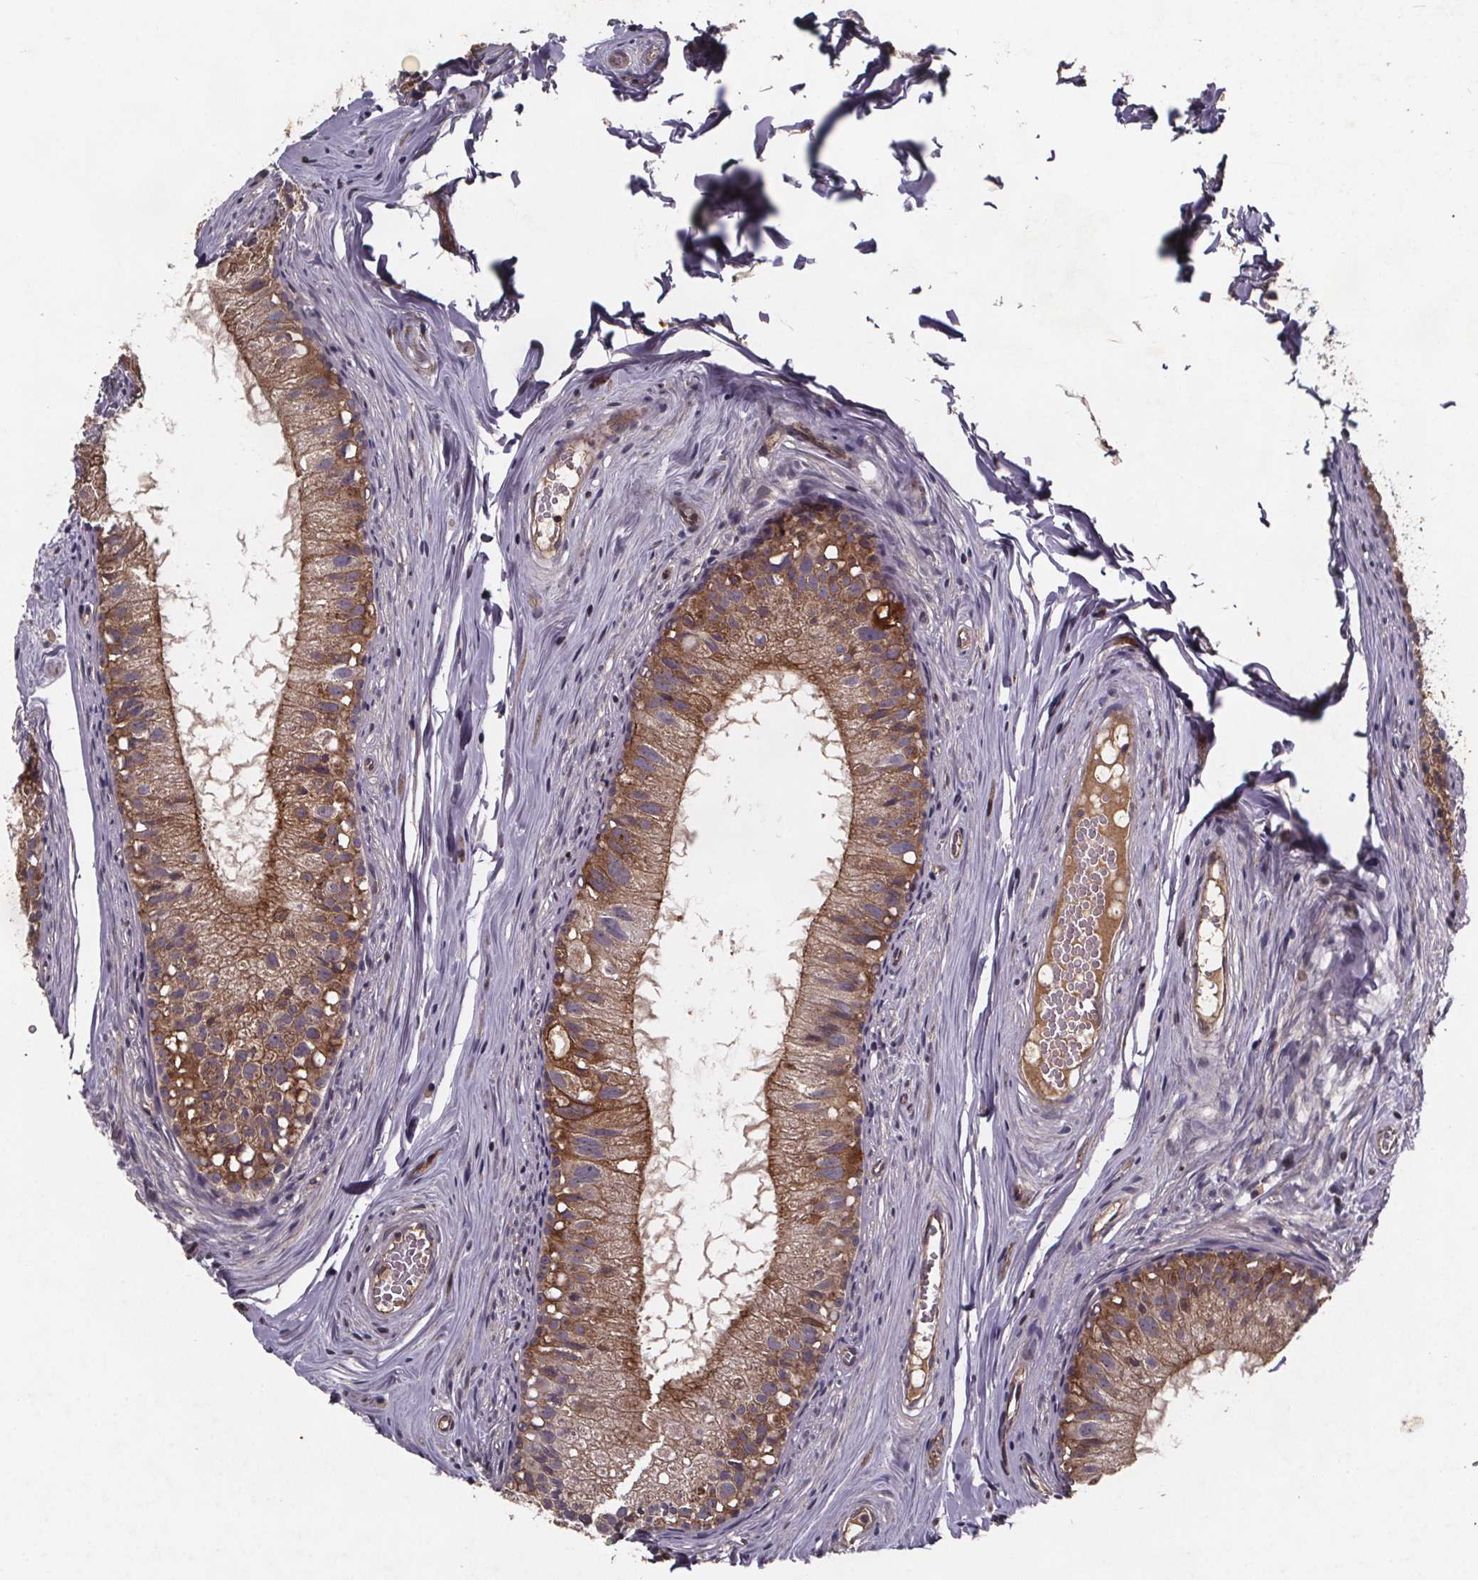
{"staining": {"intensity": "moderate", "quantity": ">75%", "location": "cytoplasmic/membranous"}, "tissue": "epididymis", "cell_type": "Glandular cells", "image_type": "normal", "snomed": [{"axis": "morphology", "description": "Normal tissue, NOS"}, {"axis": "topography", "description": "Epididymis"}], "caption": "Moderate cytoplasmic/membranous positivity is identified in approximately >75% of glandular cells in unremarkable epididymis.", "gene": "FASTKD3", "patient": {"sex": "male", "age": 45}}